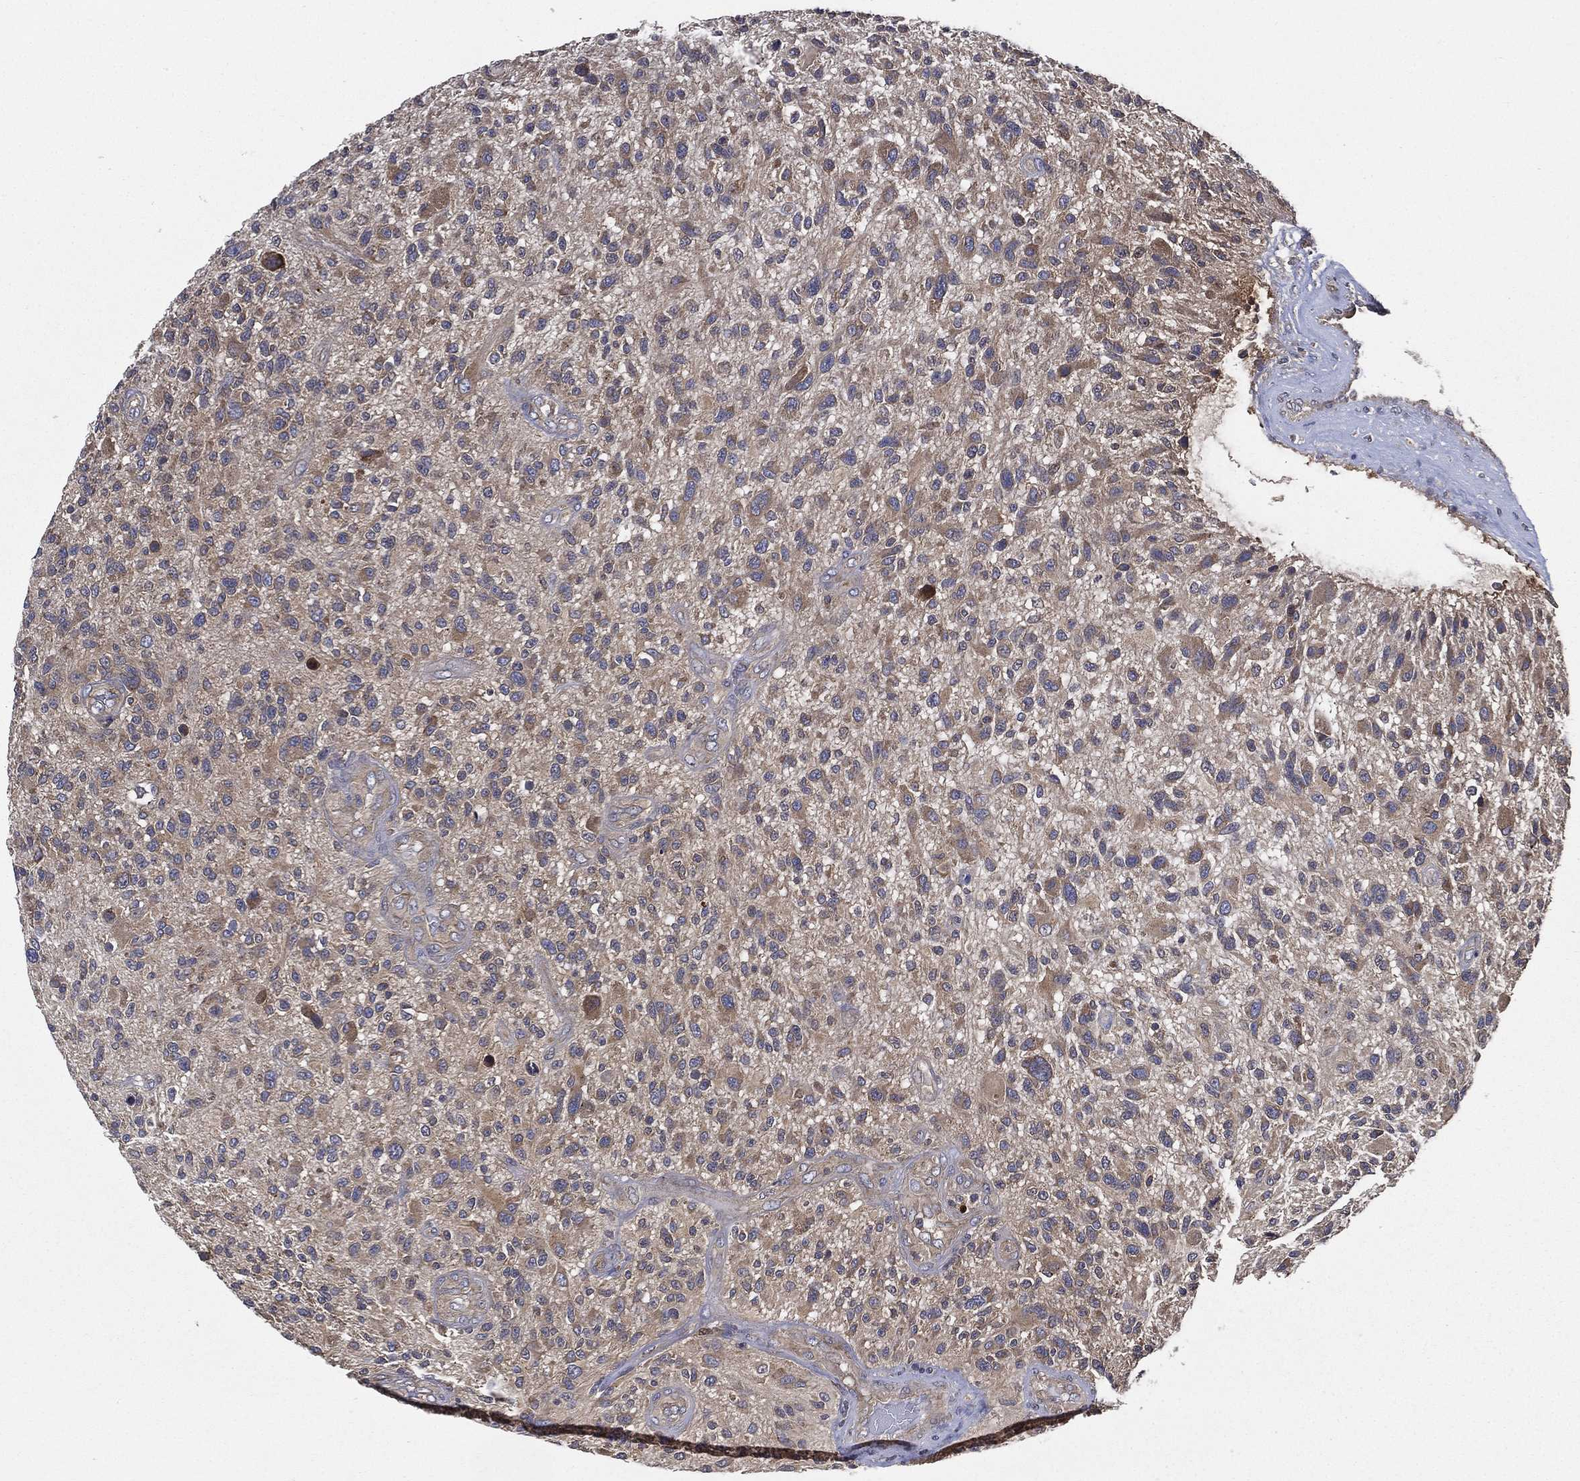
{"staining": {"intensity": "moderate", "quantity": "25%-75%", "location": "cytoplasmic/membranous"}, "tissue": "glioma", "cell_type": "Tumor cells", "image_type": "cancer", "snomed": [{"axis": "morphology", "description": "Glioma, malignant, High grade"}, {"axis": "topography", "description": "Brain"}], "caption": "An IHC micrograph of neoplastic tissue is shown. Protein staining in brown labels moderate cytoplasmic/membranous positivity in glioma within tumor cells.", "gene": "SMPD3", "patient": {"sex": "male", "age": 47}}